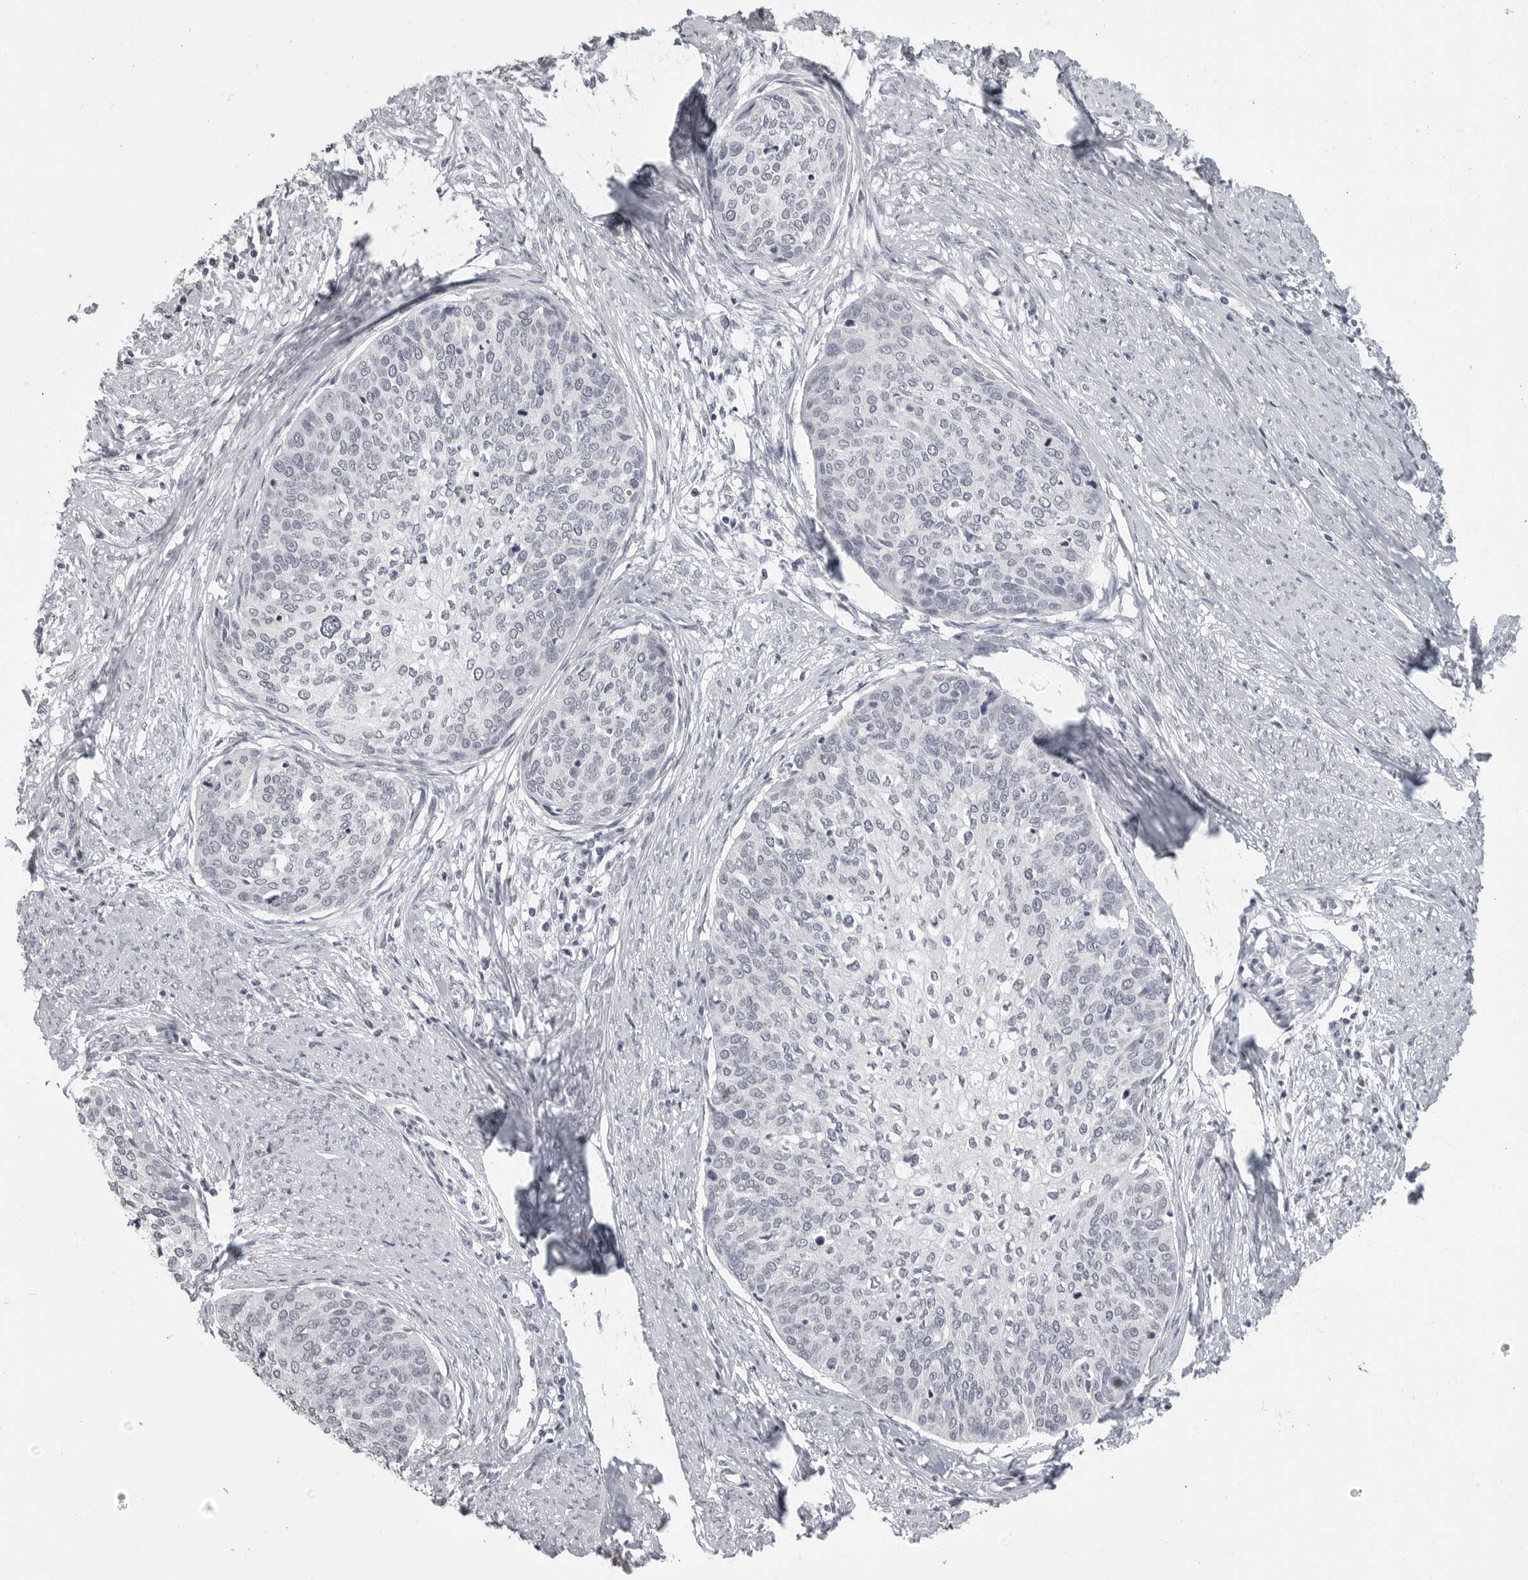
{"staining": {"intensity": "negative", "quantity": "none", "location": "none"}, "tissue": "cervical cancer", "cell_type": "Tumor cells", "image_type": "cancer", "snomed": [{"axis": "morphology", "description": "Squamous cell carcinoma, NOS"}, {"axis": "topography", "description": "Cervix"}], "caption": "The histopathology image shows no staining of tumor cells in cervical cancer.", "gene": "PRSS1", "patient": {"sex": "female", "age": 37}}